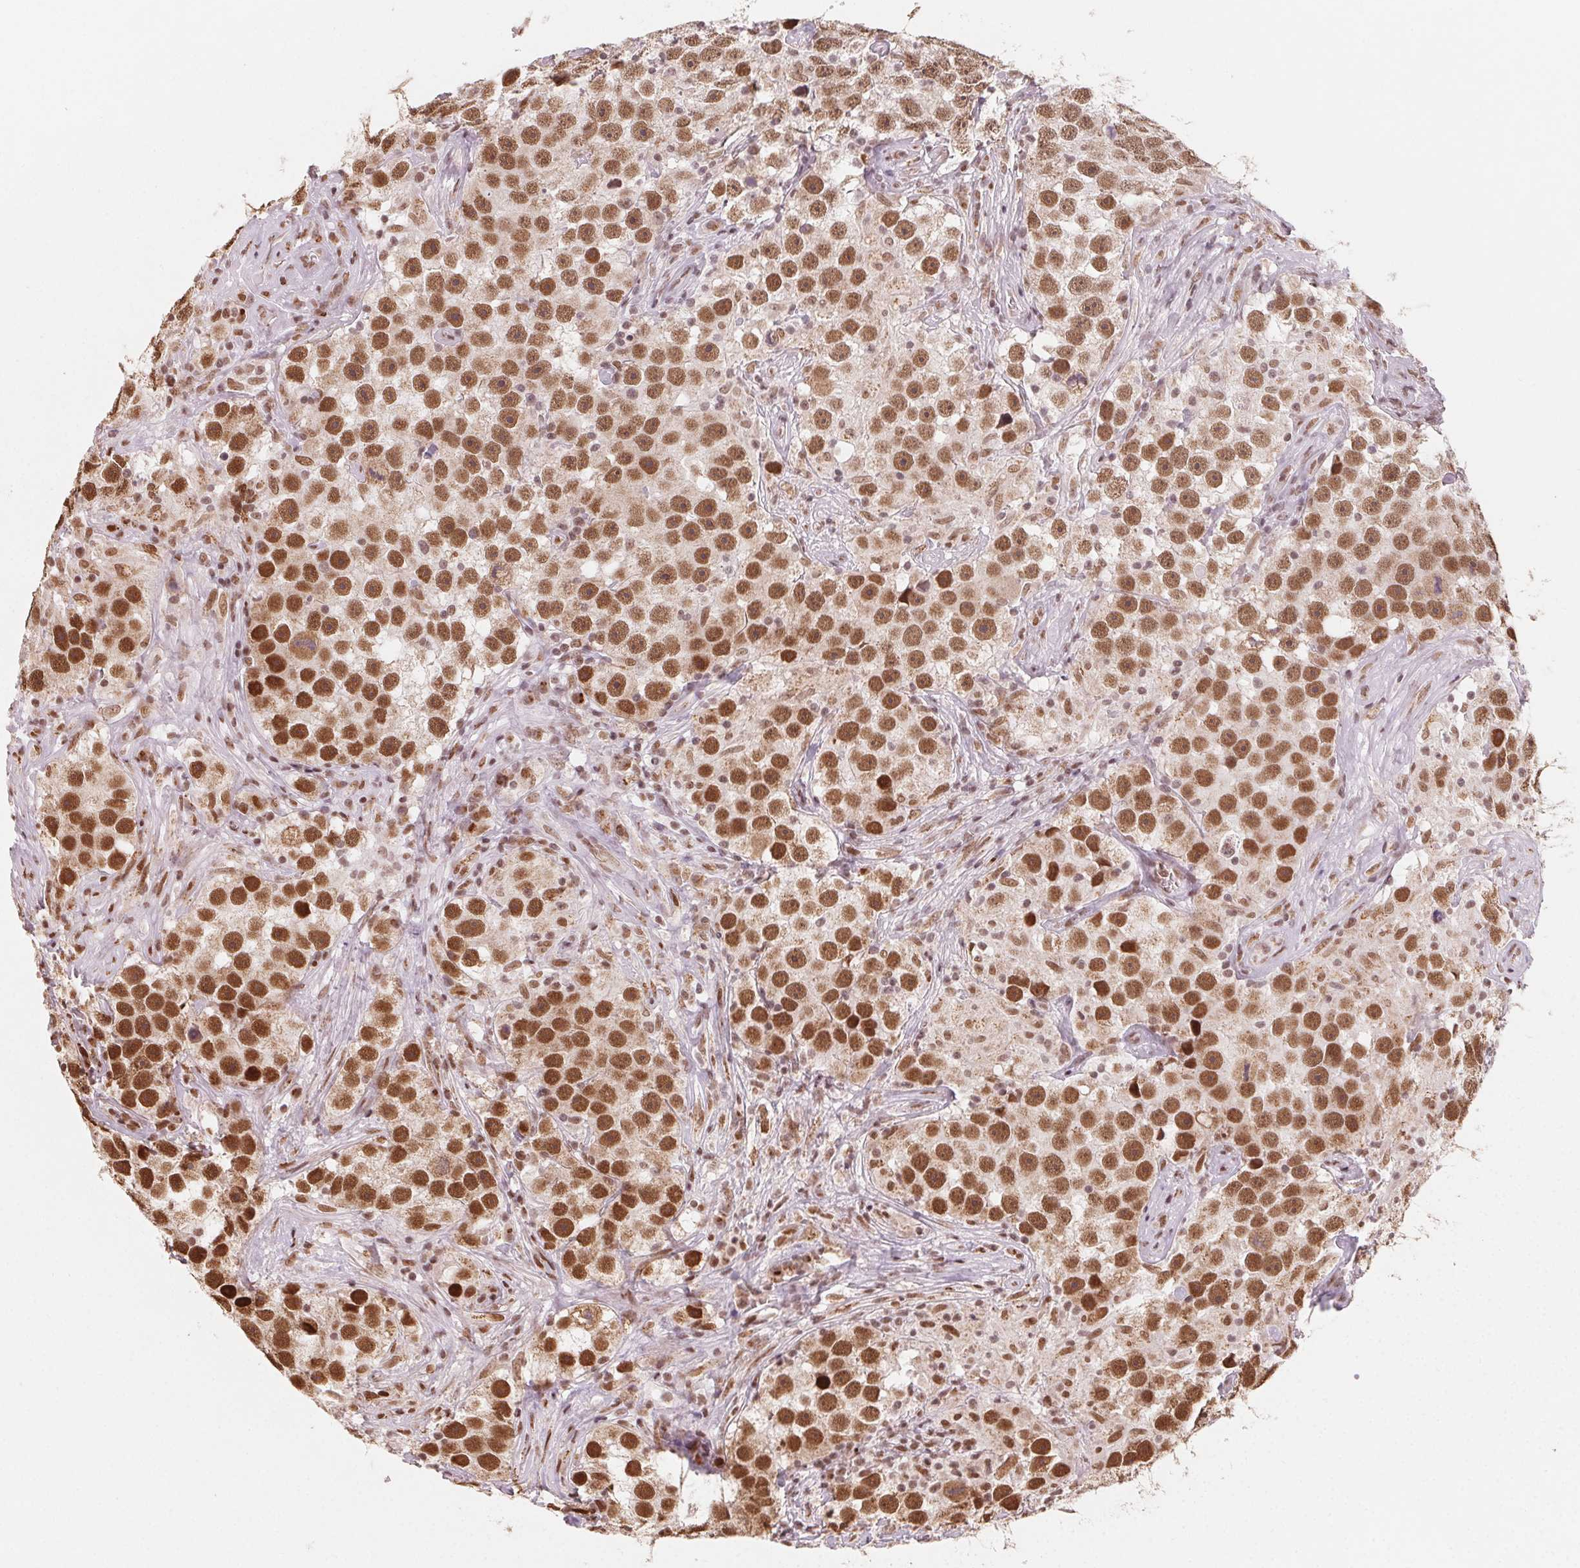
{"staining": {"intensity": "moderate", "quantity": ">75%", "location": "nuclear"}, "tissue": "testis cancer", "cell_type": "Tumor cells", "image_type": "cancer", "snomed": [{"axis": "morphology", "description": "Seminoma, NOS"}, {"axis": "topography", "description": "Testis"}], "caption": "Immunohistochemical staining of seminoma (testis) demonstrates moderate nuclear protein positivity in approximately >75% of tumor cells.", "gene": "TOPORS", "patient": {"sex": "male", "age": 49}}